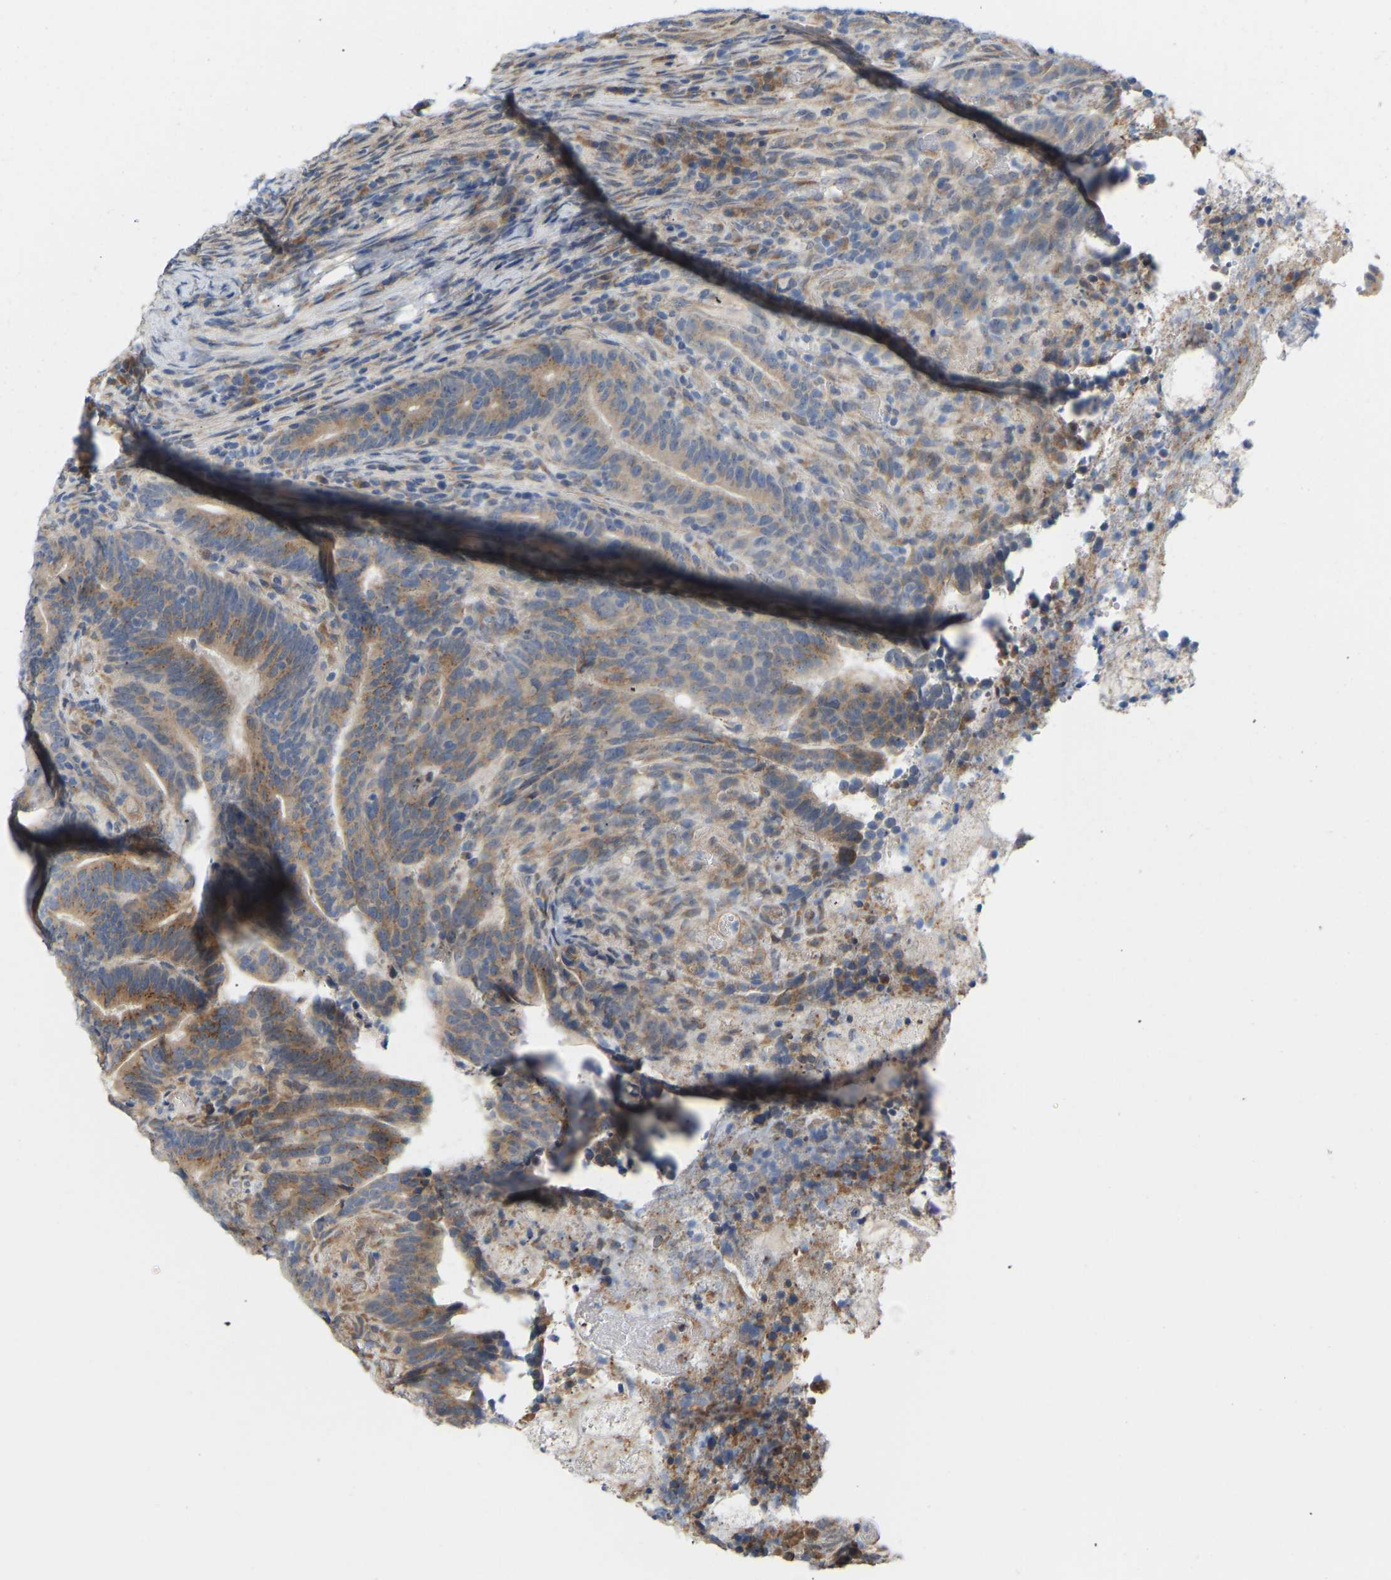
{"staining": {"intensity": "moderate", "quantity": ">75%", "location": "cytoplasmic/membranous"}, "tissue": "colorectal cancer", "cell_type": "Tumor cells", "image_type": "cancer", "snomed": [{"axis": "morphology", "description": "Adenocarcinoma, NOS"}, {"axis": "topography", "description": "Colon"}], "caption": "IHC (DAB) staining of adenocarcinoma (colorectal) exhibits moderate cytoplasmic/membranous protein staining in approximately >75% of tumor cells. (DAB (3,3'-diaminobenzidine) IHC with brightfield microscopy, high magnification).", "gene": "BEND3", "patient": {"sex": "female", "age": 66}}